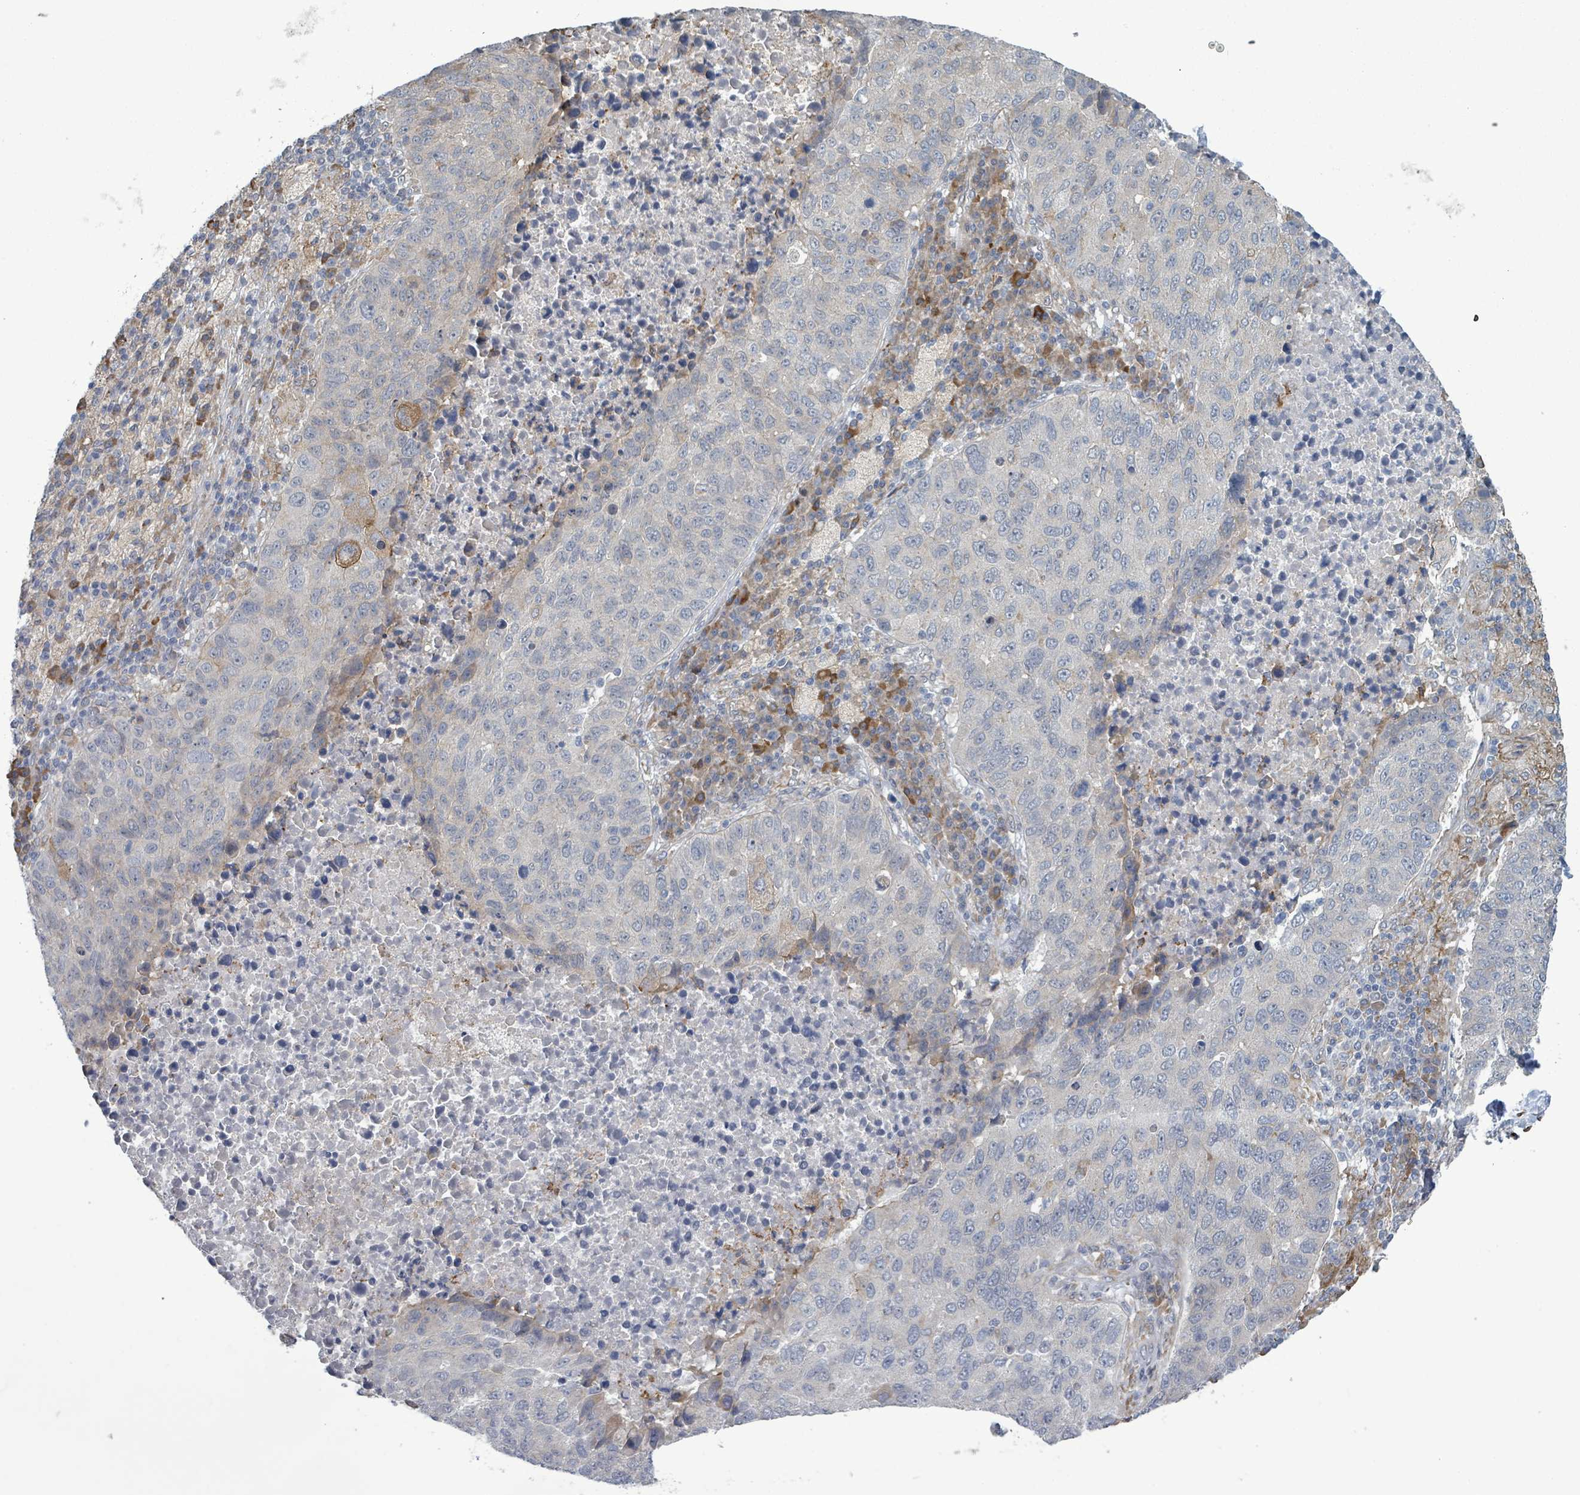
{"staining": {"intensity": "negative", "quantity": "none", "location": "none"}, "tissue": "lung cancer", "cell_type": "Tumor cells", "image_type": "cancer", "snomed": [{"axis": "morphology", "description": "Squamous cell carcinoma, NOS"}, {"axis": "topography", "description": "Lung"}], "caption": "This micrograph is of lung squamous cell carcinoma stained with immunohistochemistry (IHC) to label a protein in brown with the nuclei are counter-stained blue. There is no staining in tumor cells.", "gene": "SHROOM2", "patient": {"sex": "male", "age": 73}}